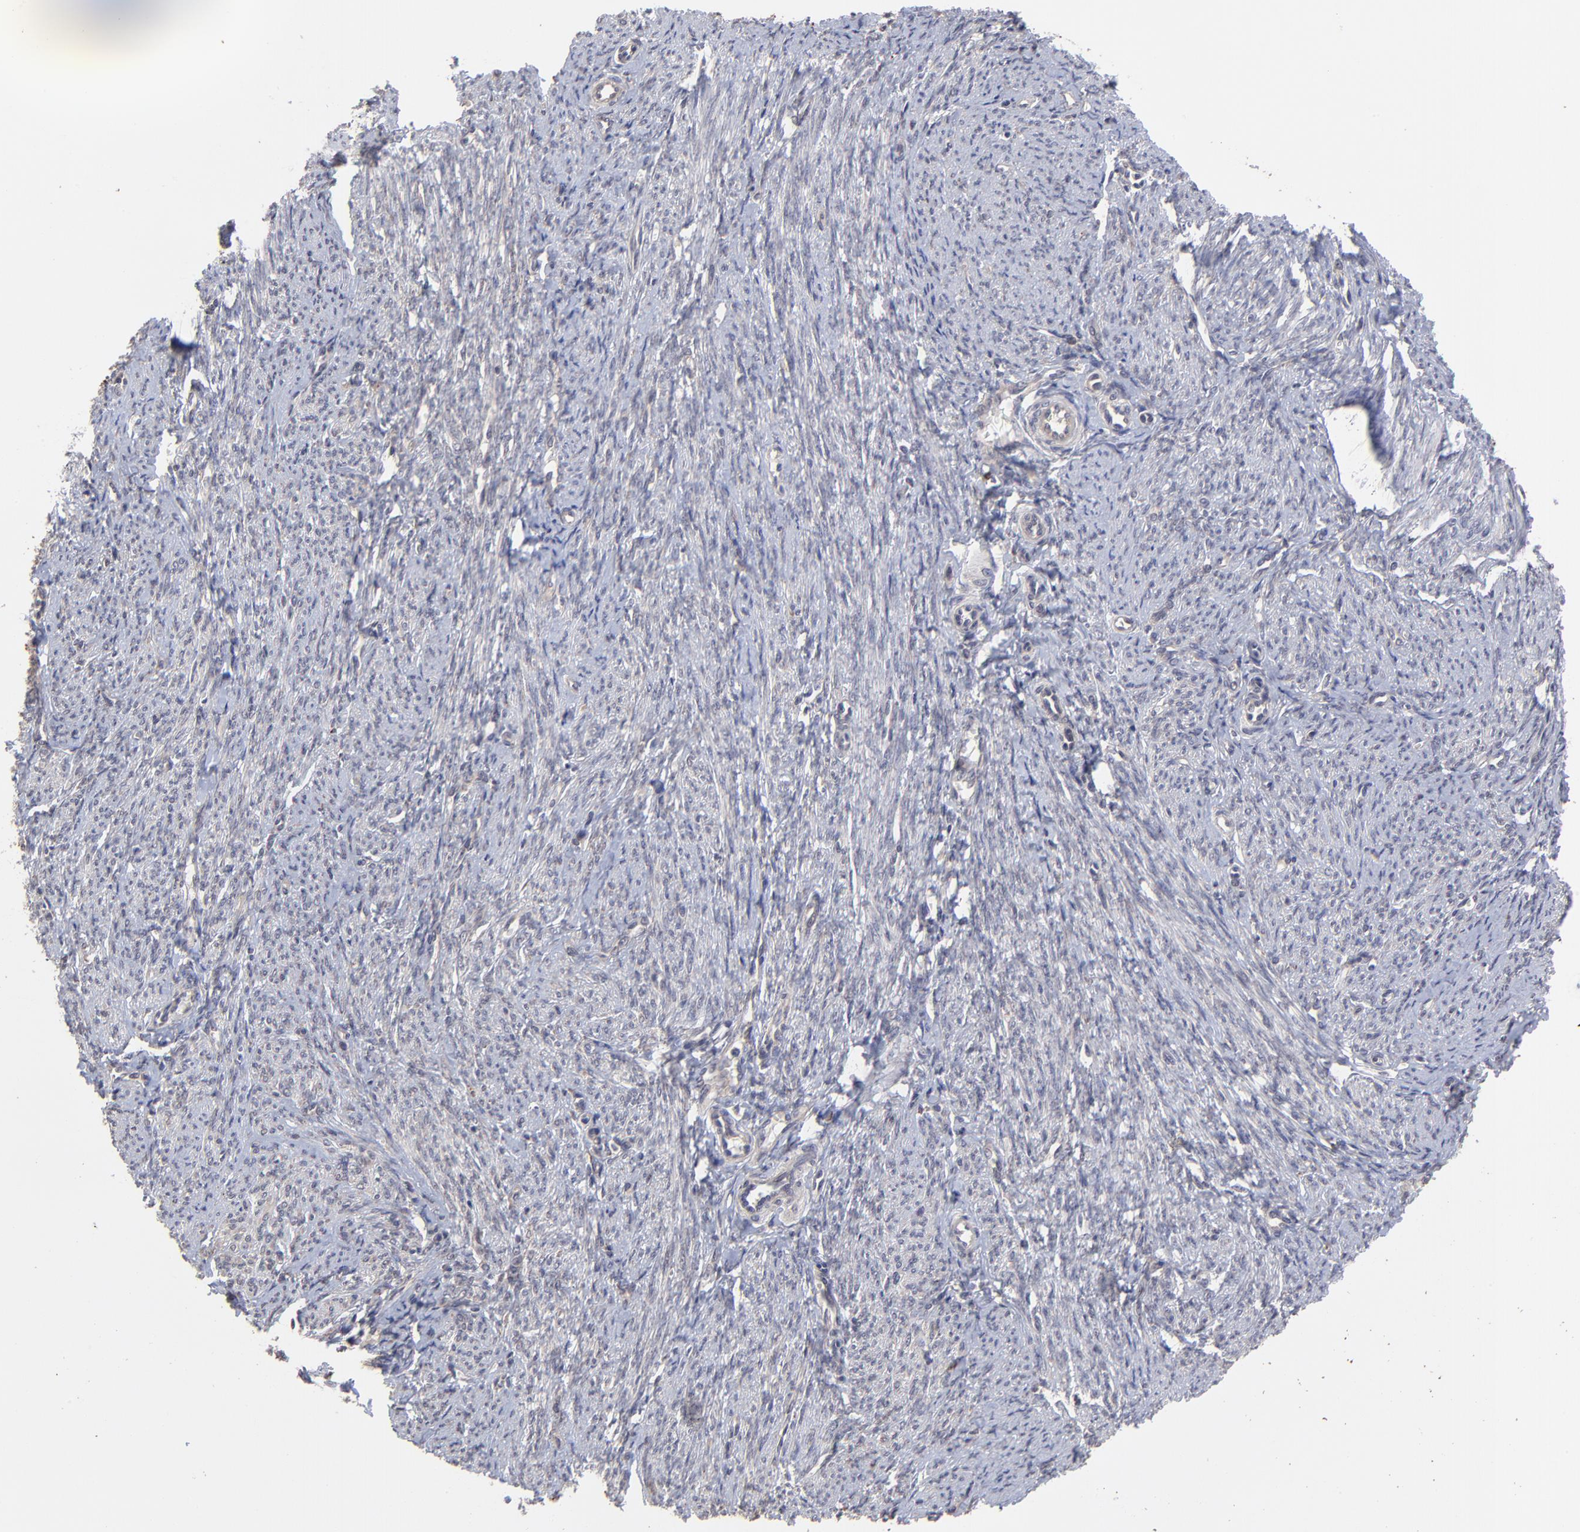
{"staining": {"intensity": "negative", "quantity": "none", "location": "none"}, "tissue": "smooth muscle", "cell_type": "Smooth muscle cells", "image_type": "normal", "snomed": [{"axis": "morphology", "description": "Normal tissue, NOS"}, {"axis": "topography", "description": "Smooth muscle"}, {"axis": "topography", "description": "Cervix"}], "caption": "Immunohistochemistry (IHC) histopathology image of normal smooth muscle stained for a protein (brown), which demonstrates no expression in smooth muscle cells.", "gene": "CHL1", "patient": {"sex": "female", "age": 70}}